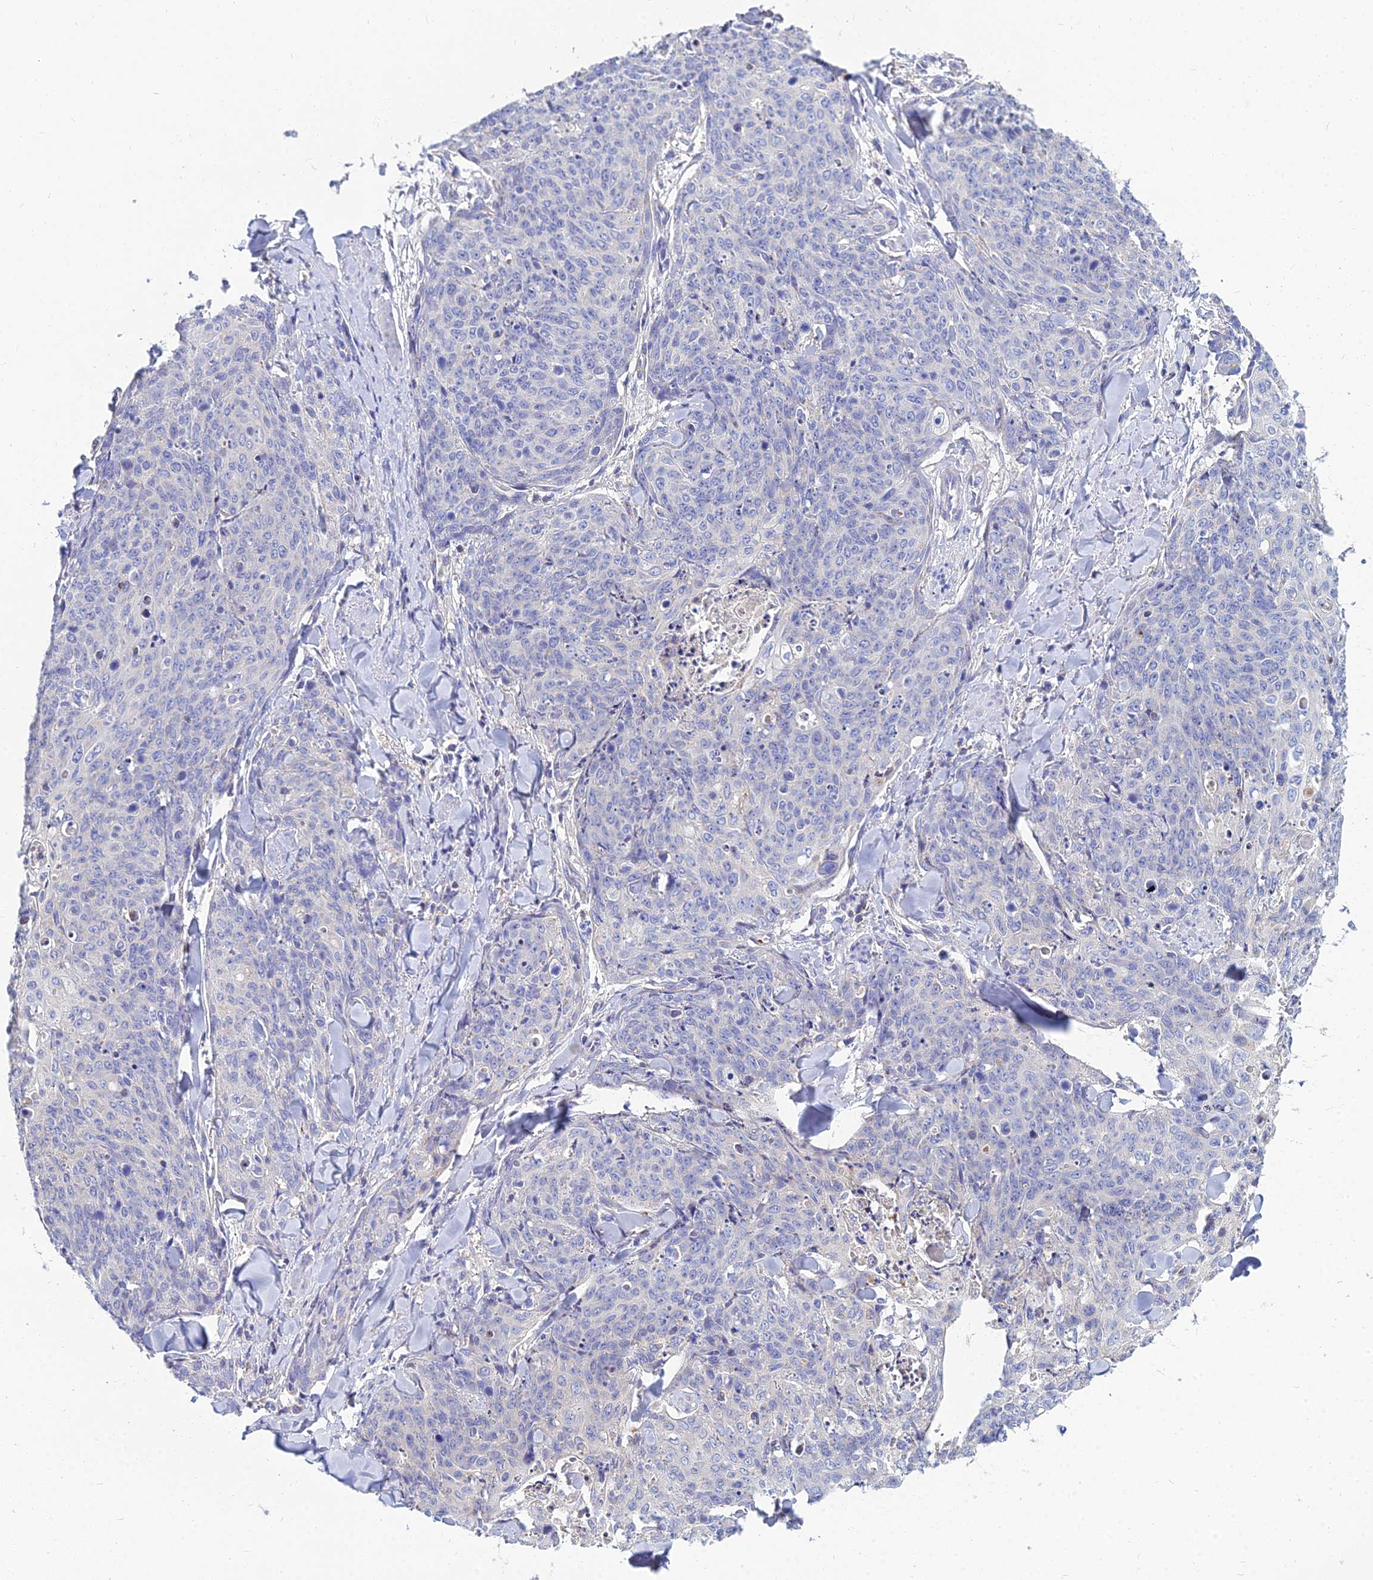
{"staining": {"intensity": "negative", "quantity": "none", "location": "none"}, "tissue": "skin cancer", "cell_type": "Tumor cells", "image_type": "cancer", "snomed": [{"axis": "morphology", "description": "Squamous cell carcinoma, NOS"}, {"axis": "topography", "description": "Skin"}, {"axis": "topography", "description": "Vulva"}], "caption": "Protein analysis of skin squamous cell carcinoma reveals no significant staining in tumor cells.", "gene": "NPY", "patient": {"sex": "female", "age": 85}}